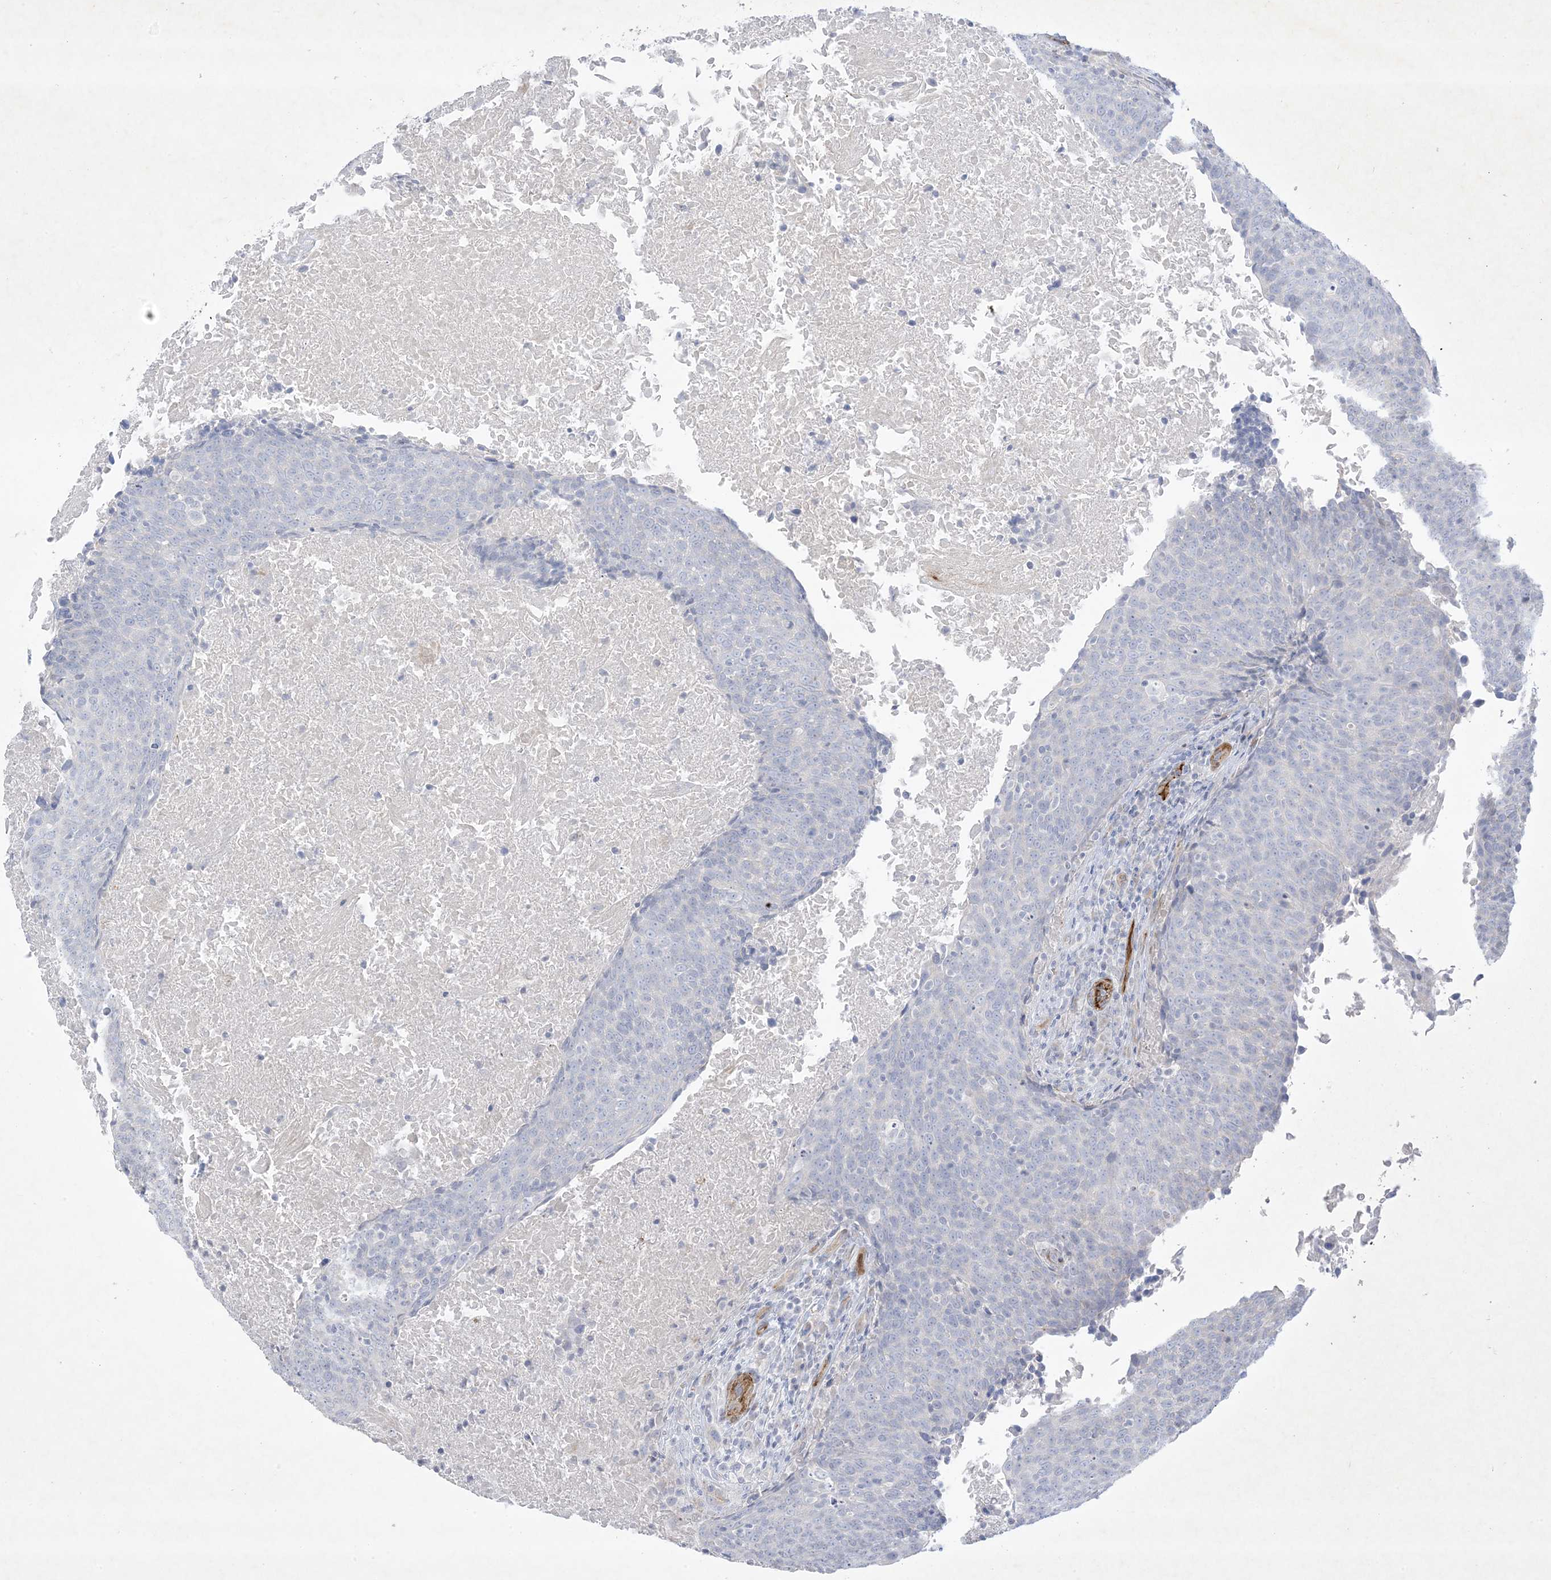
{"staining": {"intensity": "negative", "quantity": "none", "location": "none"}, "tissue": "head and neck cancer", "cell_type": "Tumor cells", "image_type": "cancer", "snomed": [{"axis": "morphology", "description": "Squamous cell carcinoma, NOS"}, {"axis": "morphology", "description": "Squamous cell carcinoma, metastatic, NOS"}, {"axis": "topography", "description": "Lymph node"}, {"axis": "topography", "description": "Head-Neck"}], "caption": "Tumor cells are negative for protein expression in human head and neck cancer (squamous cell carcinoma).", "gene": "B3GNT7", "patient": {"sex": "male", "age": 62}}